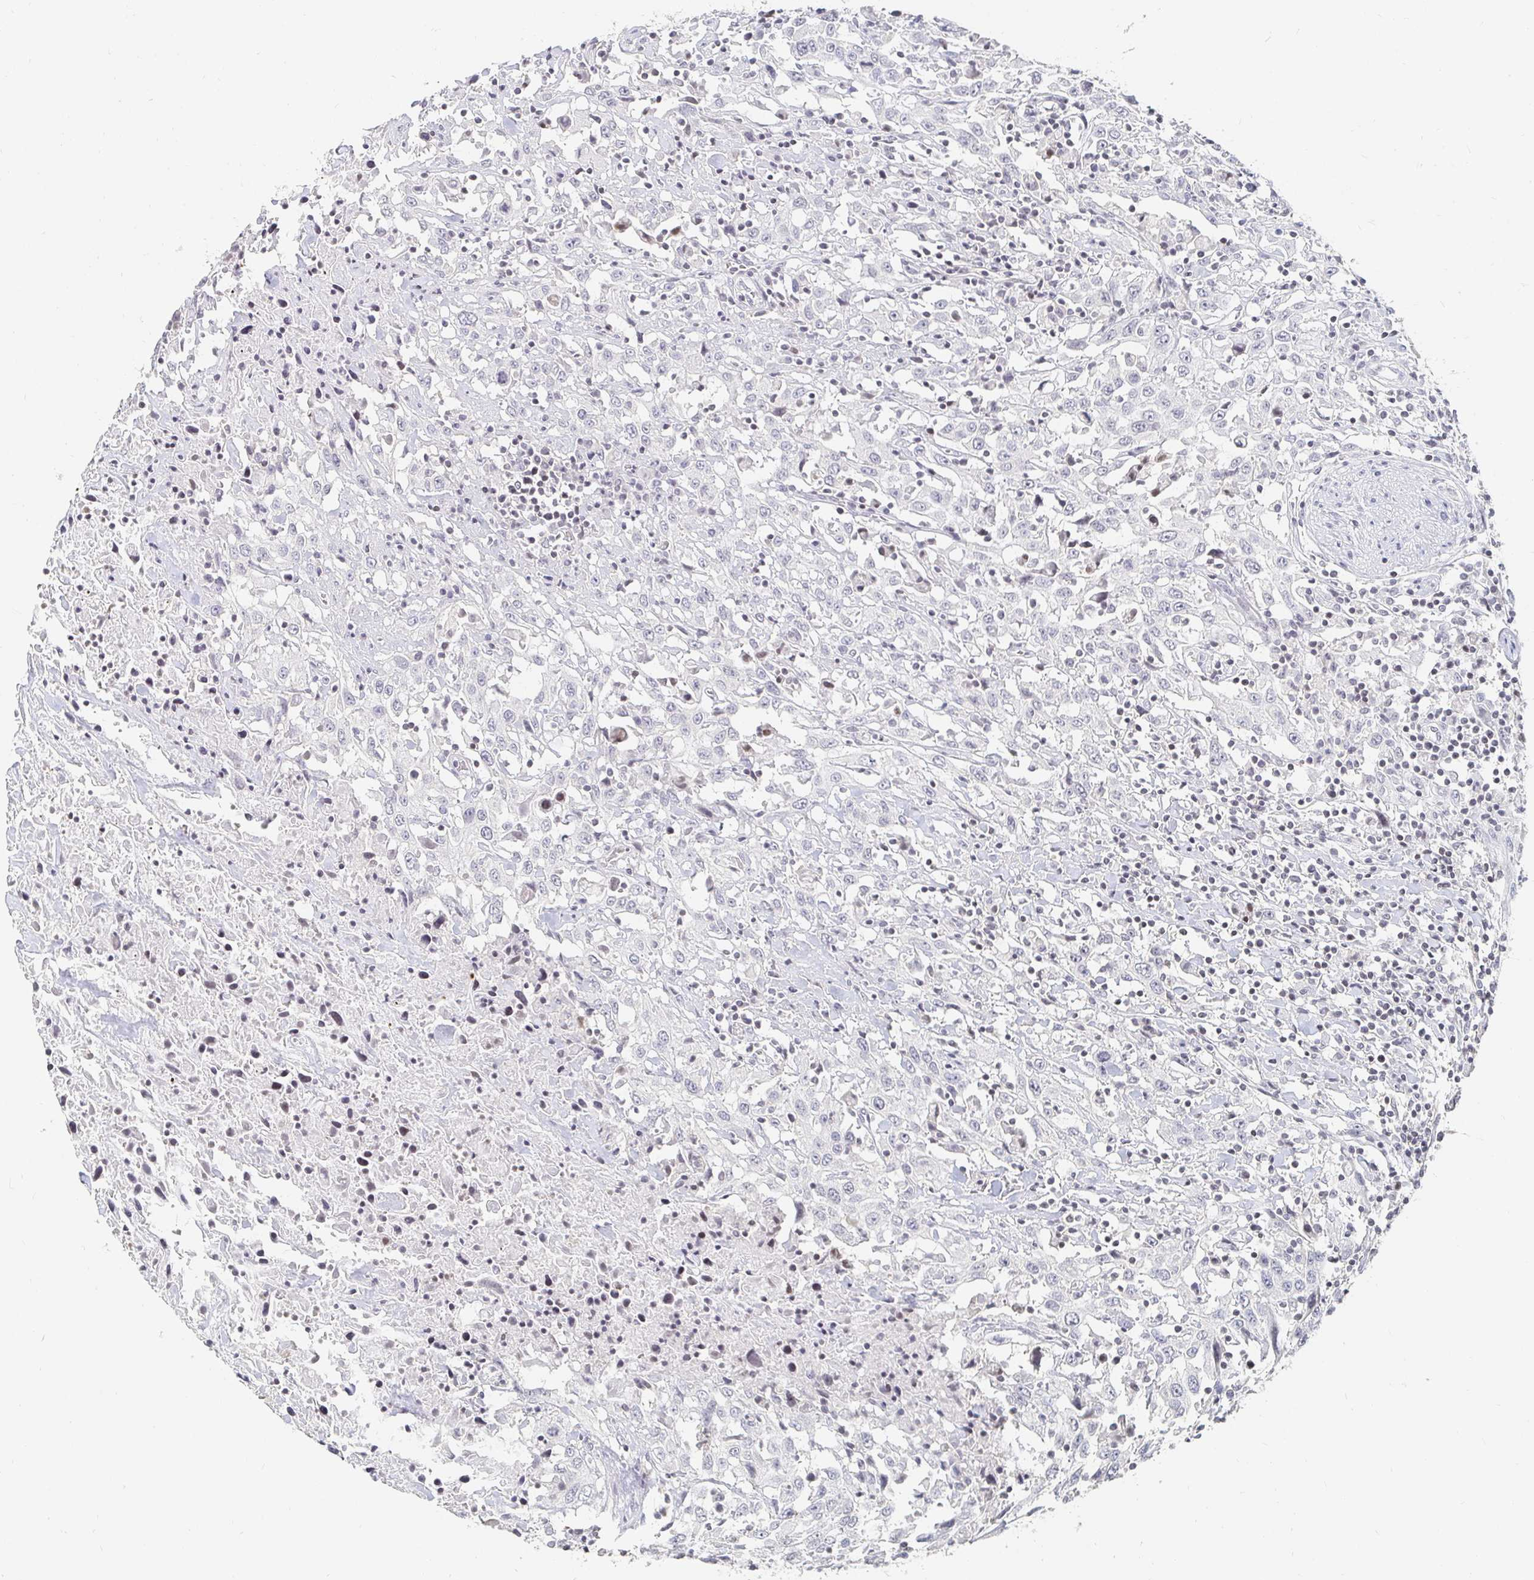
{"staining": {"intensity": "negative", "quantity": "none", "location": "none"}, "tissue": "urothelial cancer", "cell_type": "Tumor cells", "image_type": "cancer", "snomed": [{"axis": "morphology", "description": "Urothelial carcinoma, High grade"}, {"axis": "topography", "description": "Urinary bladder"}], "caption": "A histopathology image of urothelial cancer stained for a protein exhibits no brown staining in tumor cells.", "gene": "NME9", "patient": {"sex": "male", "age": 61}}